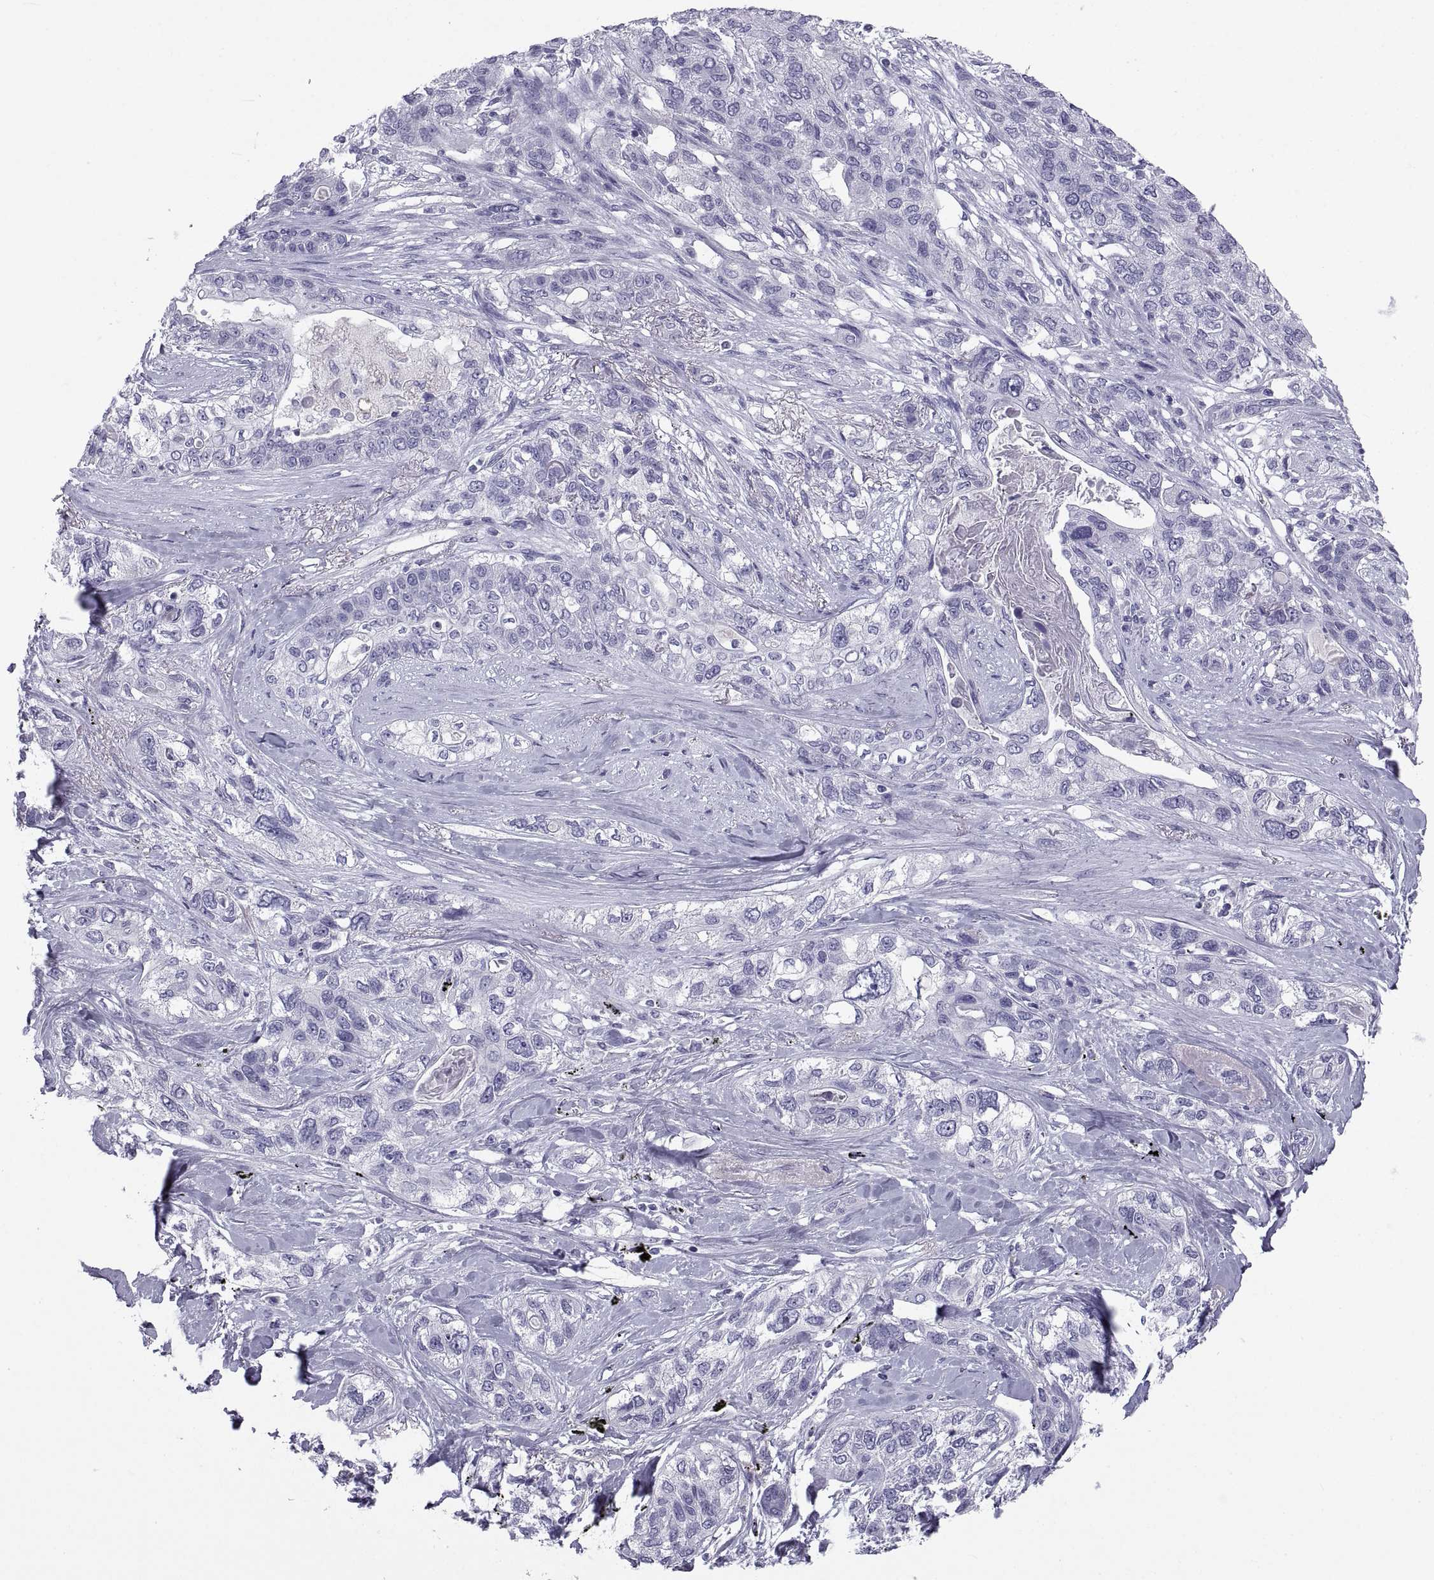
{"staining": {"intensity": "negative", "quantity": "none", "location": "none"}, "tissue": "lung cancer", "cell_type": "Tumor cells", "image_type": "cancer", "snomed": [{"axis": "morphology", "description": "Squamous cell carcinoma, NOS"}, {"axis": "topography", "description": "Lung"}], "caption": "Immunohistochemistry histopathology image of neoplastic tissue: human lung cancer (squamous cell carcinoma) stained with DAB (3,3'-diaminobenzidine) displays no significant protein expression in tumor cells. (DAB (3,3'-diaminobenzidine) immunohistochemistry visualized using brightfield microscopy, high magnification).", "gene": "PCSK1N", "patient": {"sex": "female", "age": 70}}